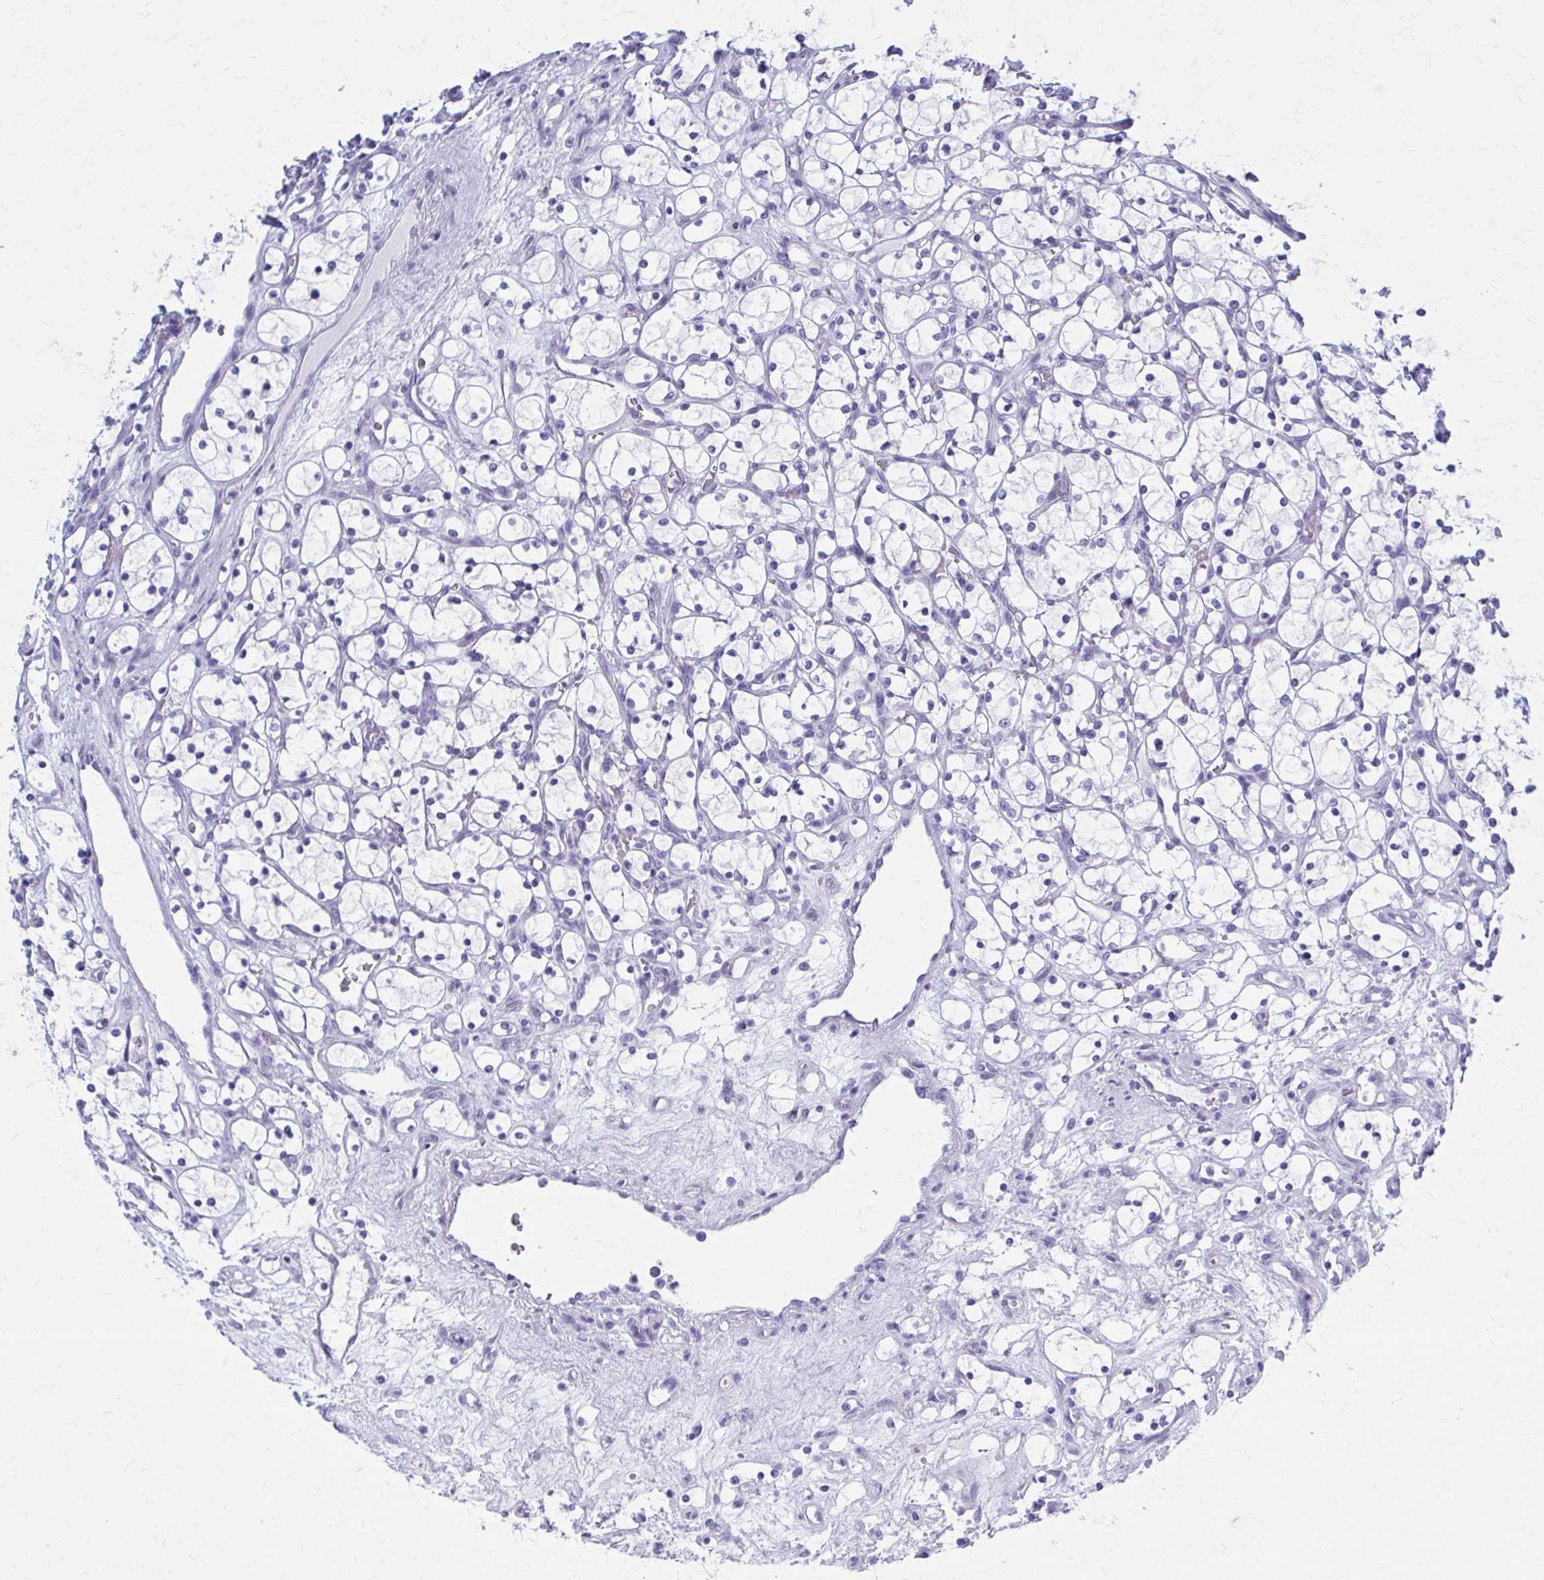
{"staining": {"intensity": "negative", "quantity": "none", "location": "none"}, "tissue": "renal cancer", "cell_type": "Tumor cells", "image_type": "cancer", "snomed": [{"axis": "morphology", "description": "Adenocarcinoma, NOS"}, {"axis": "topography", "description": "Kidney"}], "caption": "Immunohistochemistry (IHC) photomicrograph of human renal cancer (adenocarcinoma) stained for a protein (brown), which displays no positivity in tumor cells.", "gene": "CELF5", "patient": {"sex": "female", "age": 69}}